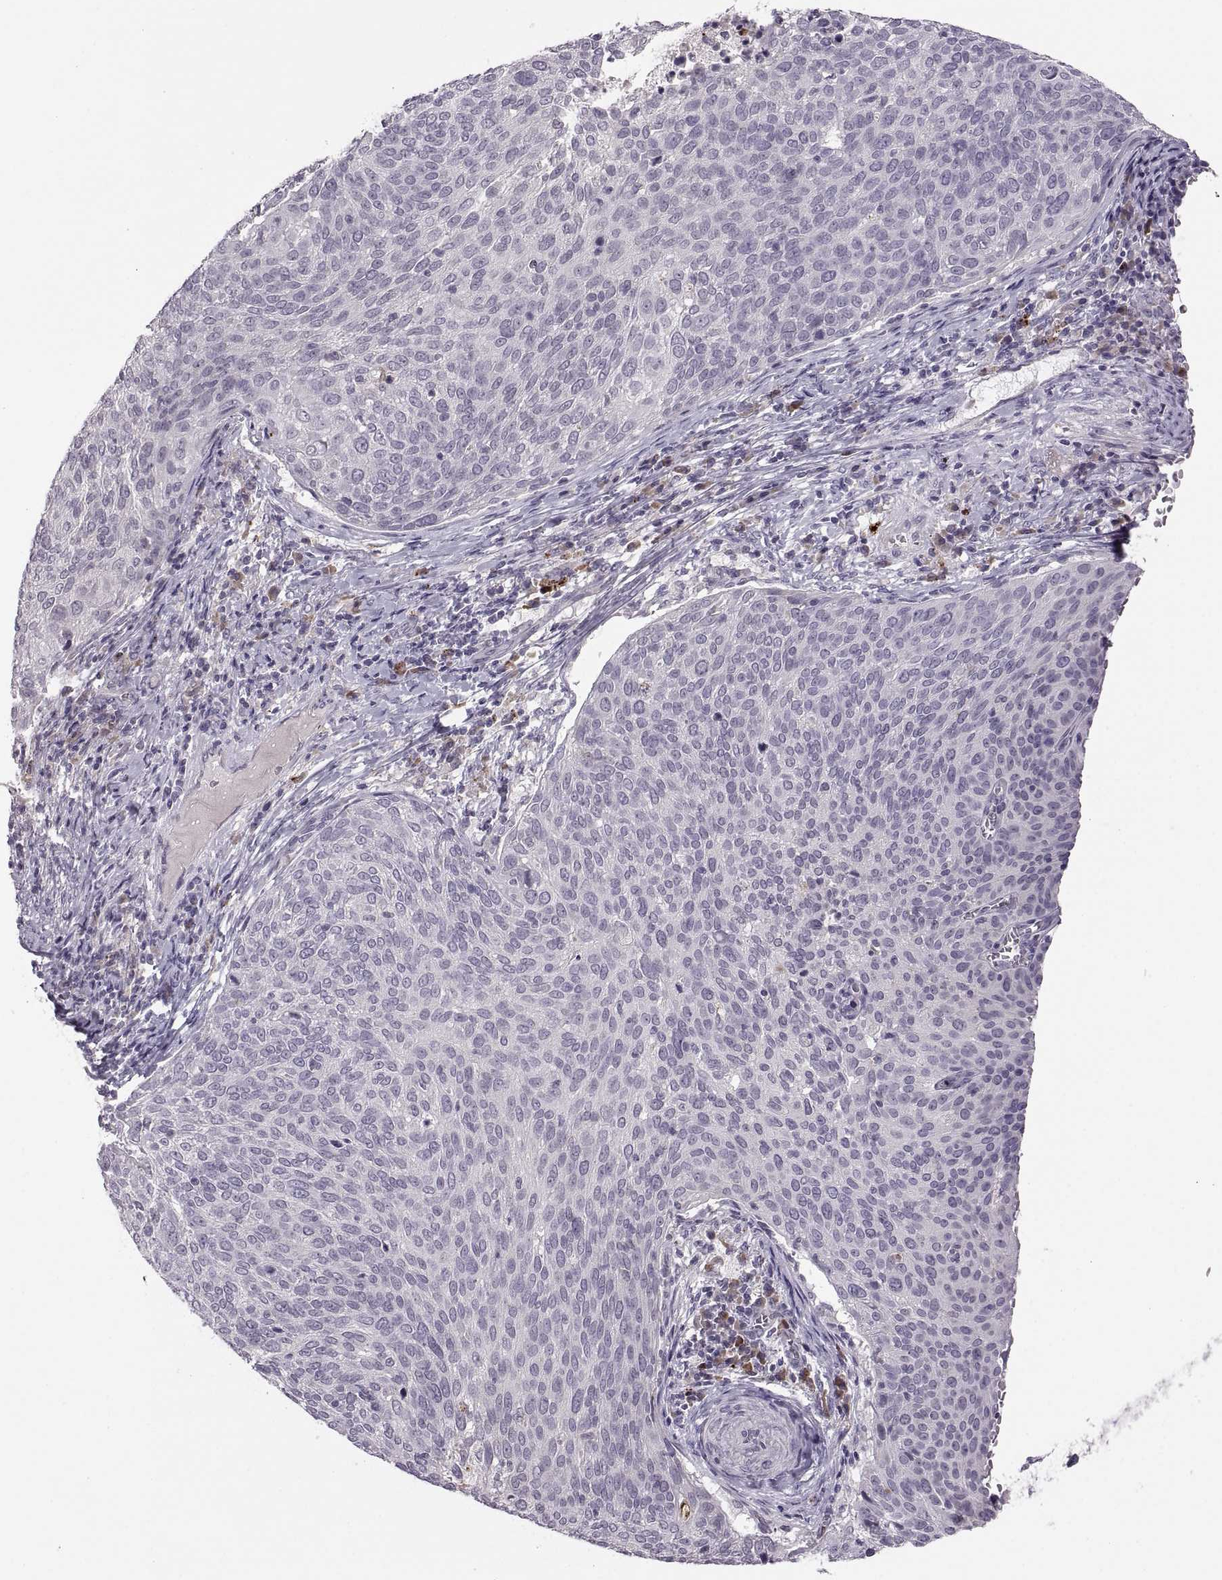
{"staining": {"intensity": "negative", "quantity": "none", "location": "none"}, "tissue": "cervical cancer", "cell_type": "Tumor cells", "image_type": "cancer", "snomed": [{"axis": "morphology", "description": "Squamous cell carcinoma, NOS"}, {"axis": "topography", "description": "Cervix"}], "caption": "This is an immunohistochemistry (IHC) photomicrograph of human cervical cancer (squamous cell carcinoma). There is no positivity in tumor cells.", "gene": "ADH6", "patient": {"sex": "female", "age": 39}}